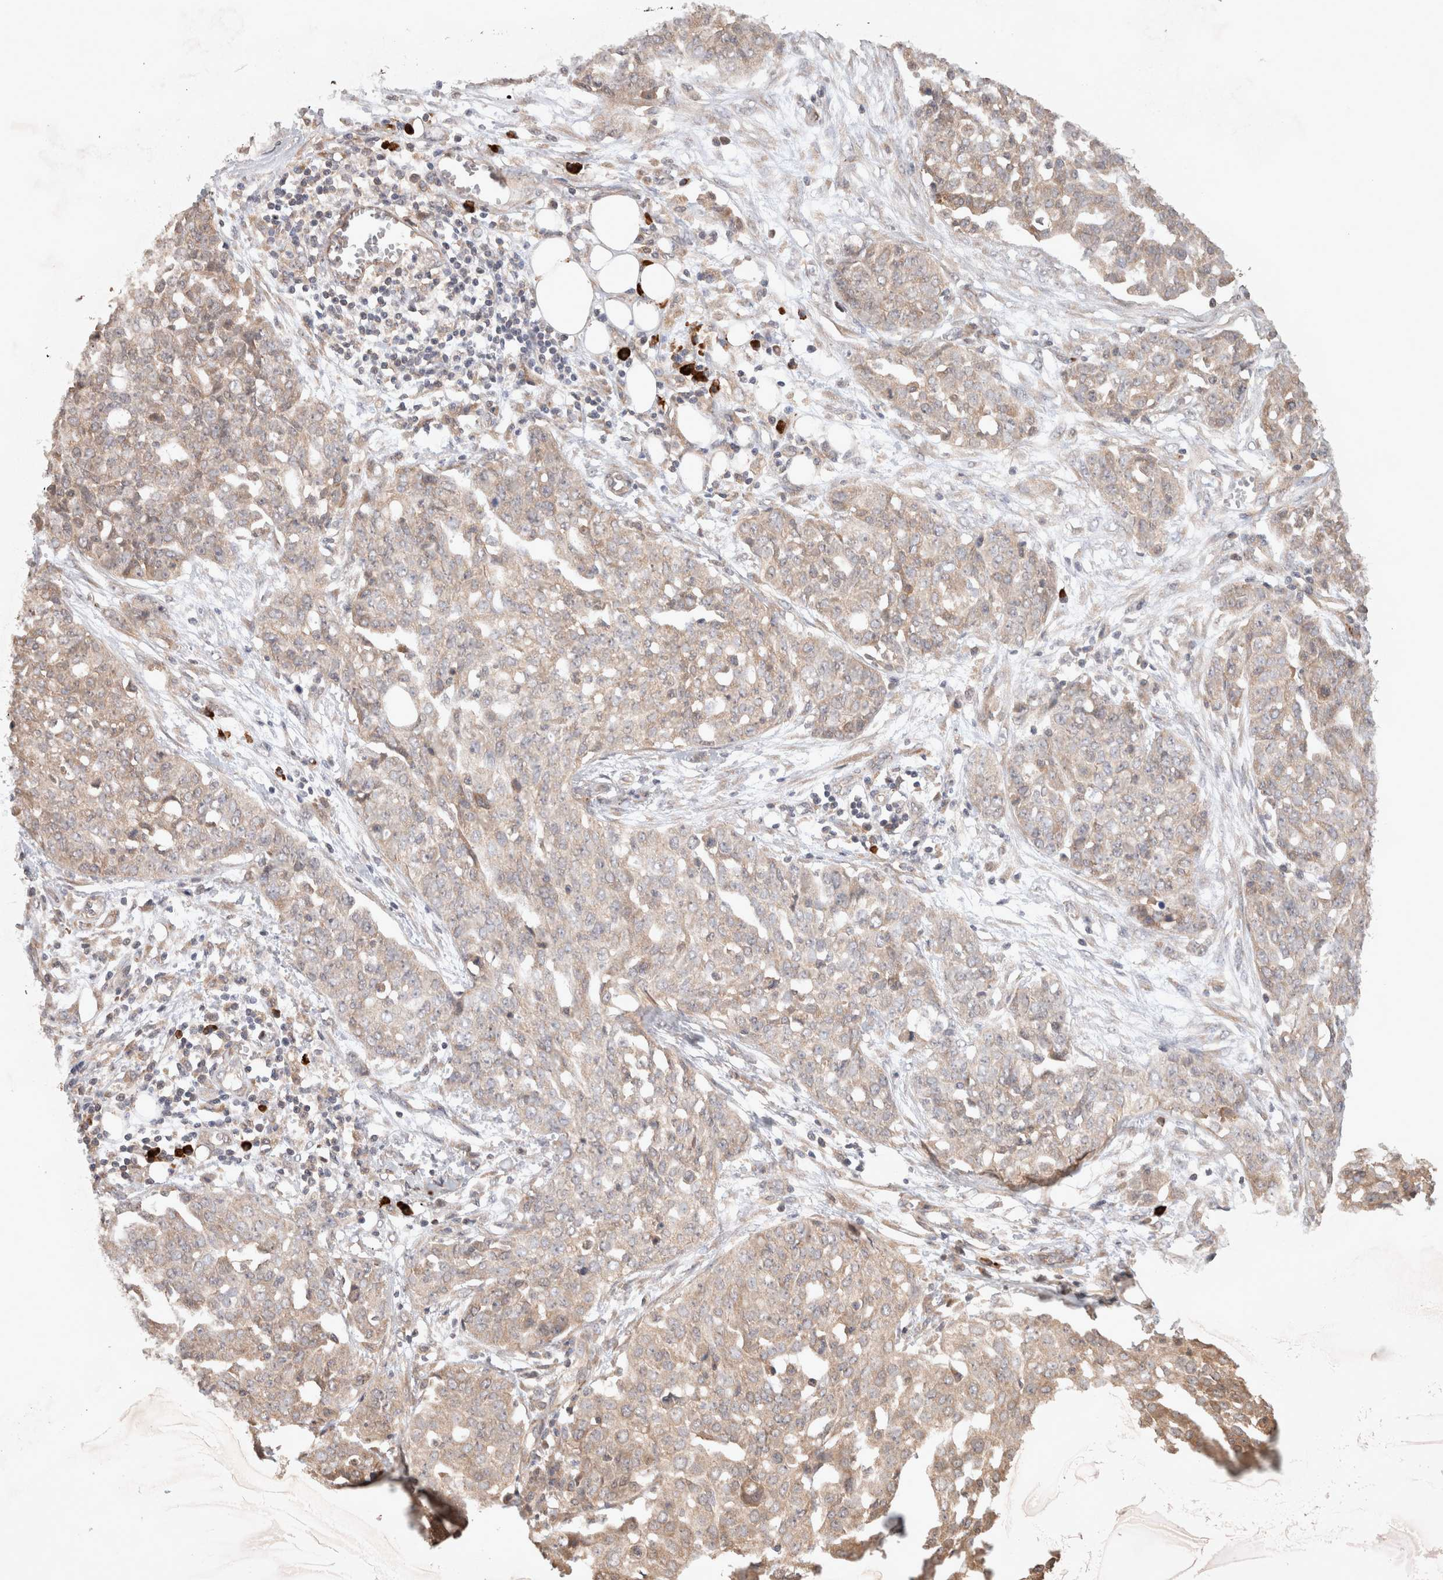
{"staining": {"intensity": "weak", "quantity": ">75%", "location": "cytoplasmic/membranous"}, "tissue": "ovarian cancer", "cell_type": "Tumor cells", "image_type": "cancer", "snomed": [{"axis": "morphology", "description": "Cystadenocarcinoma, serous, NOS"}, {"axis": "topography", "description": "Soft tissue"}, {"axis": "topography", "description": "Ovary"}], "caption": "Brown immunohistochemical staining in human ovarian serous cystadenocarcinoma exhibits weak cytoplasmic/membranous expression in about >75% of tumor cells.", "gene": "HROB", "patient": {"sex": "female", "age": 57}}